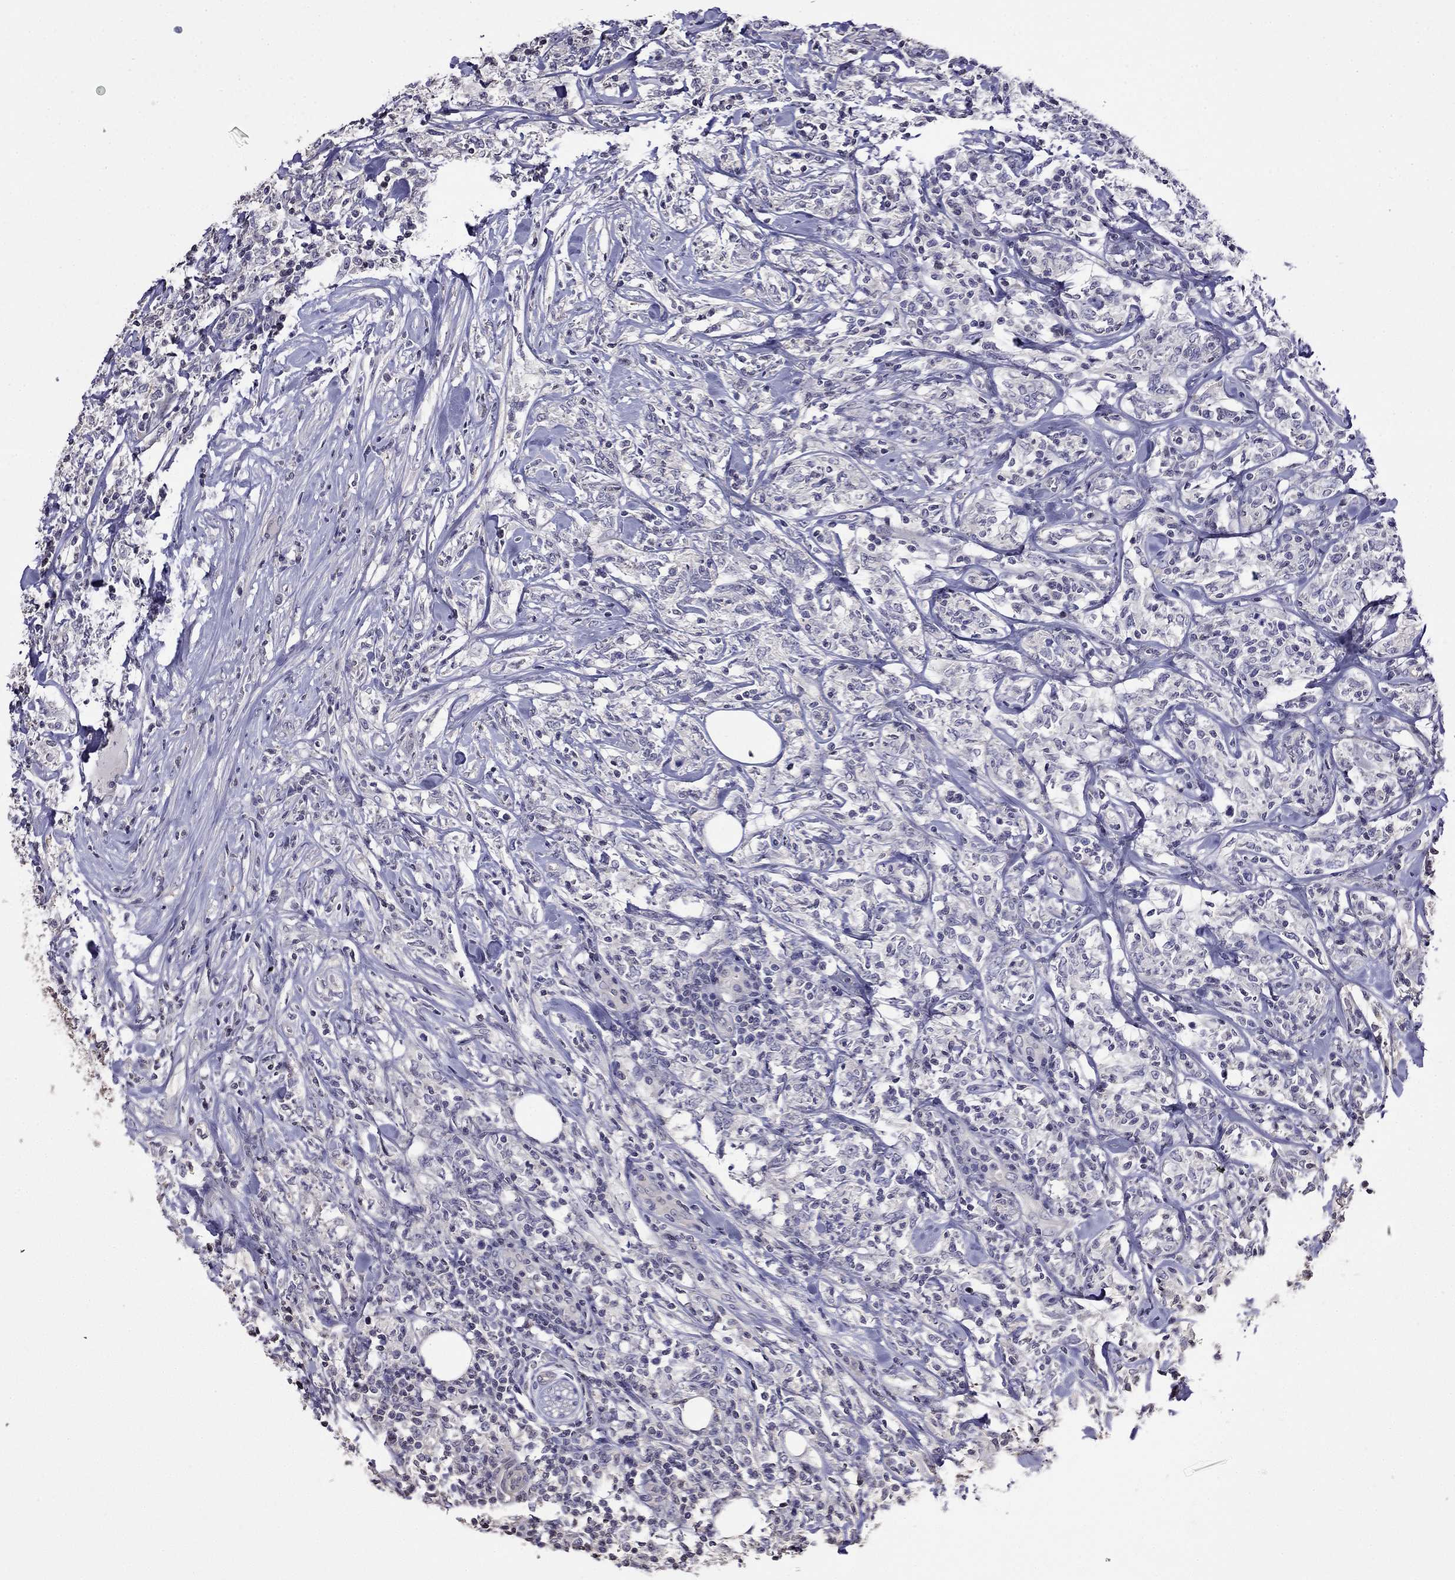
{"staining": {"intensity": "negative", "quantity": "none", "location": "none"}, "tissue": "lymphoma", "cell_type": "Tumor cells", "image_type": "cancer", "snomed": [{"axis": "morphology", "description": "Malignant lymphoma, non-Hodgkin's type, High grade"}, {"axis": "topography", "description": "Lymph node"}], "caption": "Immunohistochemistry micrograph of malignant lymphoma, non-Hodgkin's type (high-grade) stained for a protein (brown), which demonstrates no positivity in tumor cells.", "gene": "GUCA1B", "patient": {"sex": "female", "age": 84}}